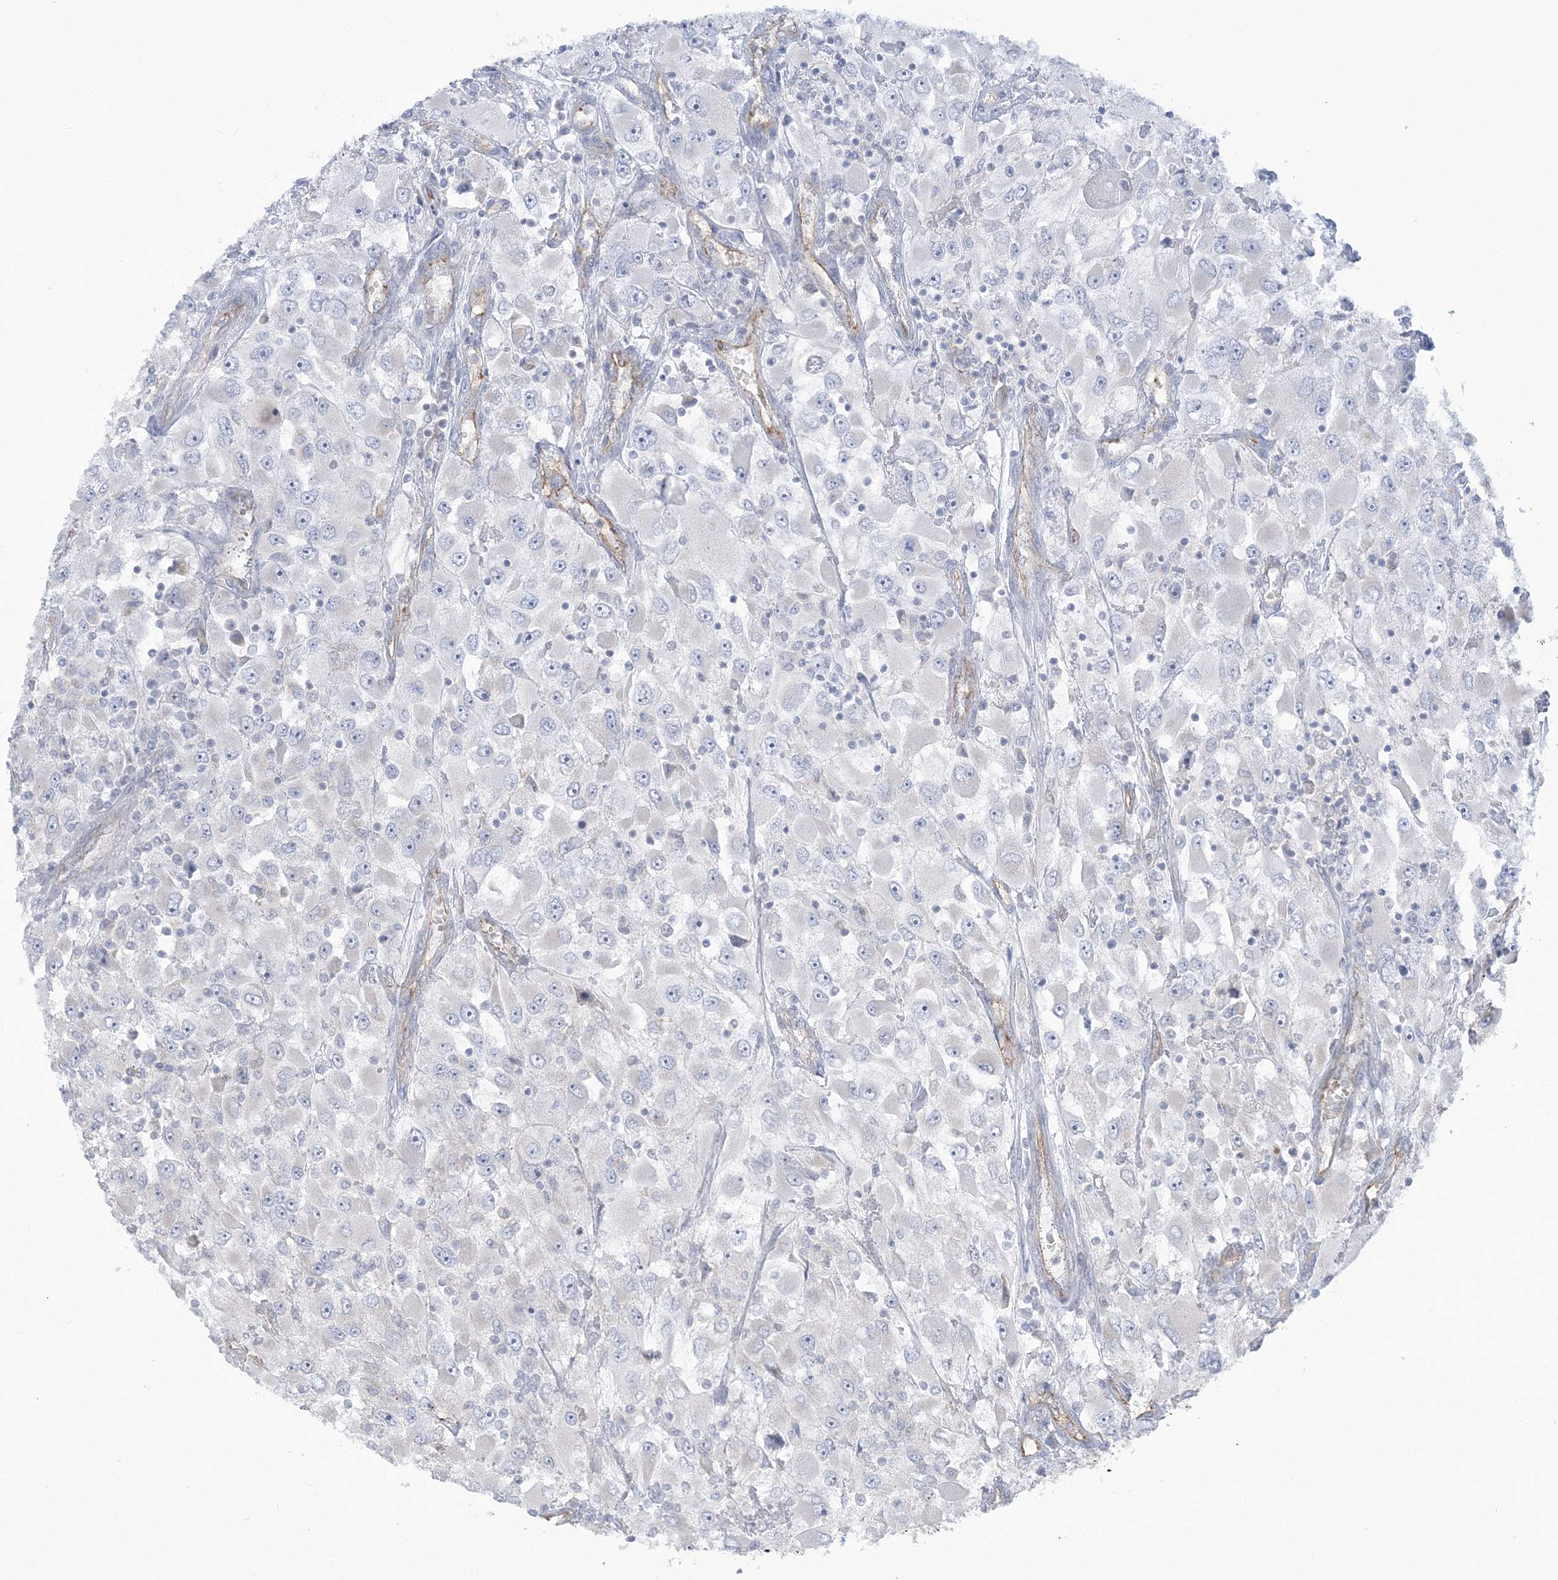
{"staining": {"intensity": "negative", "quantity": "none", "location": "none"}, "tissue": "renal cancer", "cell_type": "Tumor cells", "image_type": "cancer", "snomed": [{"axis": "morphology", "description": "Adenocarcinoma, NOS"}, {"axis": "topography", "description": "Kidney"}], "caption": "This is an IHC histopathology image of renal adenocarcinoma. There is no positivity in tumor cells.", "gene": "FARSB", "patient": {"sex": "female", "age": 52}}